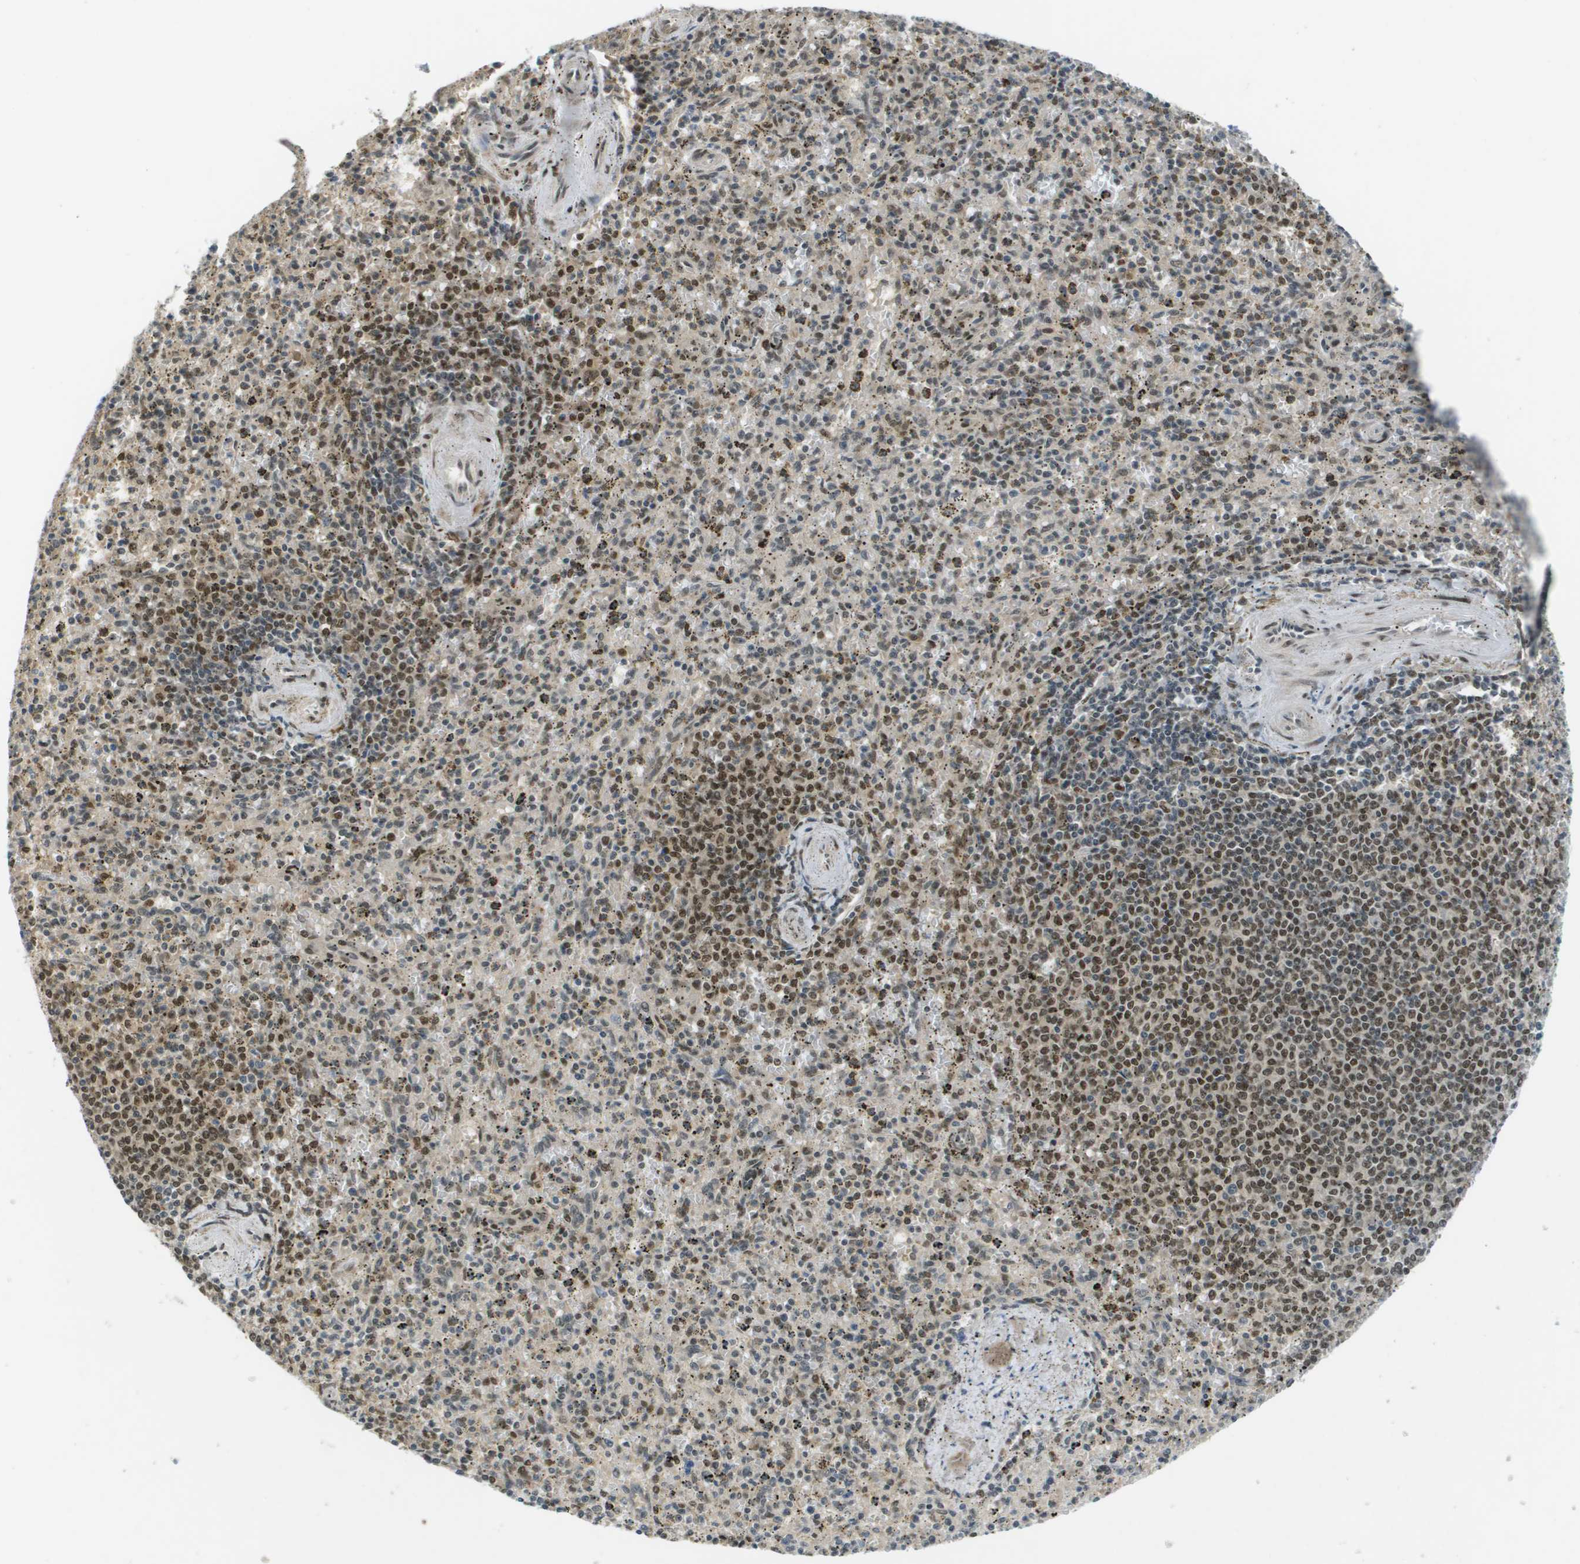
{"staining": {"intensity": "moderate", "quantity": "<25%", "location": "nuclear"}, "tissue": "spleen", "cell_type": "Cells in red pulp", "image_type": "normal", "snomed": [{"axis": "morphology", "description": "Normal tissue, NOS"}, {"axis": "topography", "description": "Spleen"}], "caption": "The photomicrograph reveals immunohistochemical staining of benign spleen. There is moderate nuclear expression is seen in approximately <25% of cells in red pulp.", "gene": "ARID1B", "patient": {"sex": "male", "age": 72}}